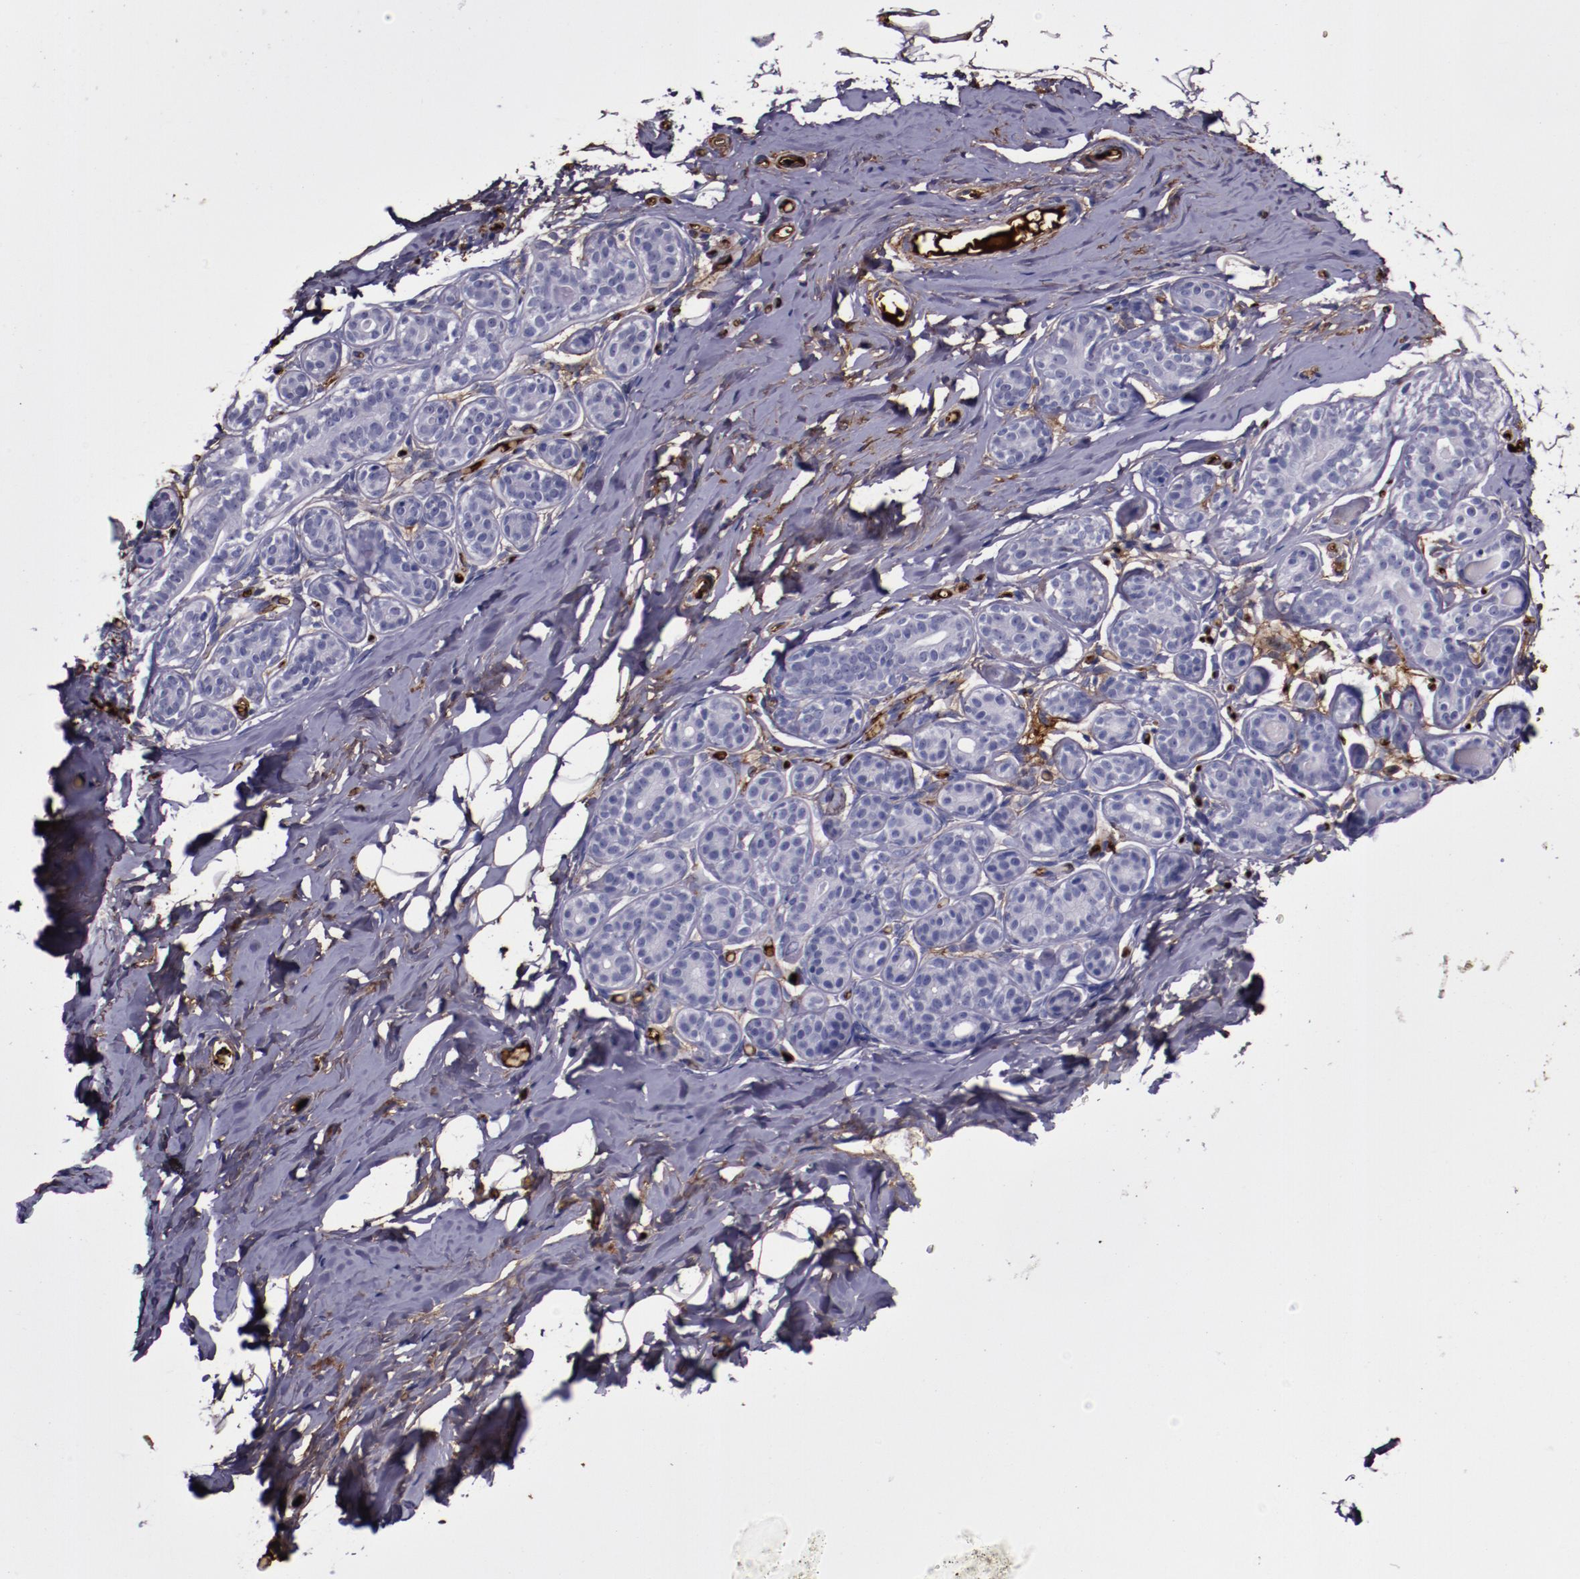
{"staining": {"intensity": "negative", "quantity": "none", "location": "none"}, "tissue": "breast", "cell_type": "Adipocytes", "image_type": "normal", "snomed": [{"axis": "morphology", "description": "Normal tissue, NOS"}, {"axis": "topography", "description": "Breast"}, {"axis": "topography", "description": "Soft tissue"}], "caption": "Adipocytes are negative for protein expression in unremarkable human breast. (Stains: DAB immunohistochemistry with hematoxylin counter stain, Microscopy: brightfield microscopy at high magnification).", "gene": "A2M", "patient": {"sex": "female", "age": 75}}